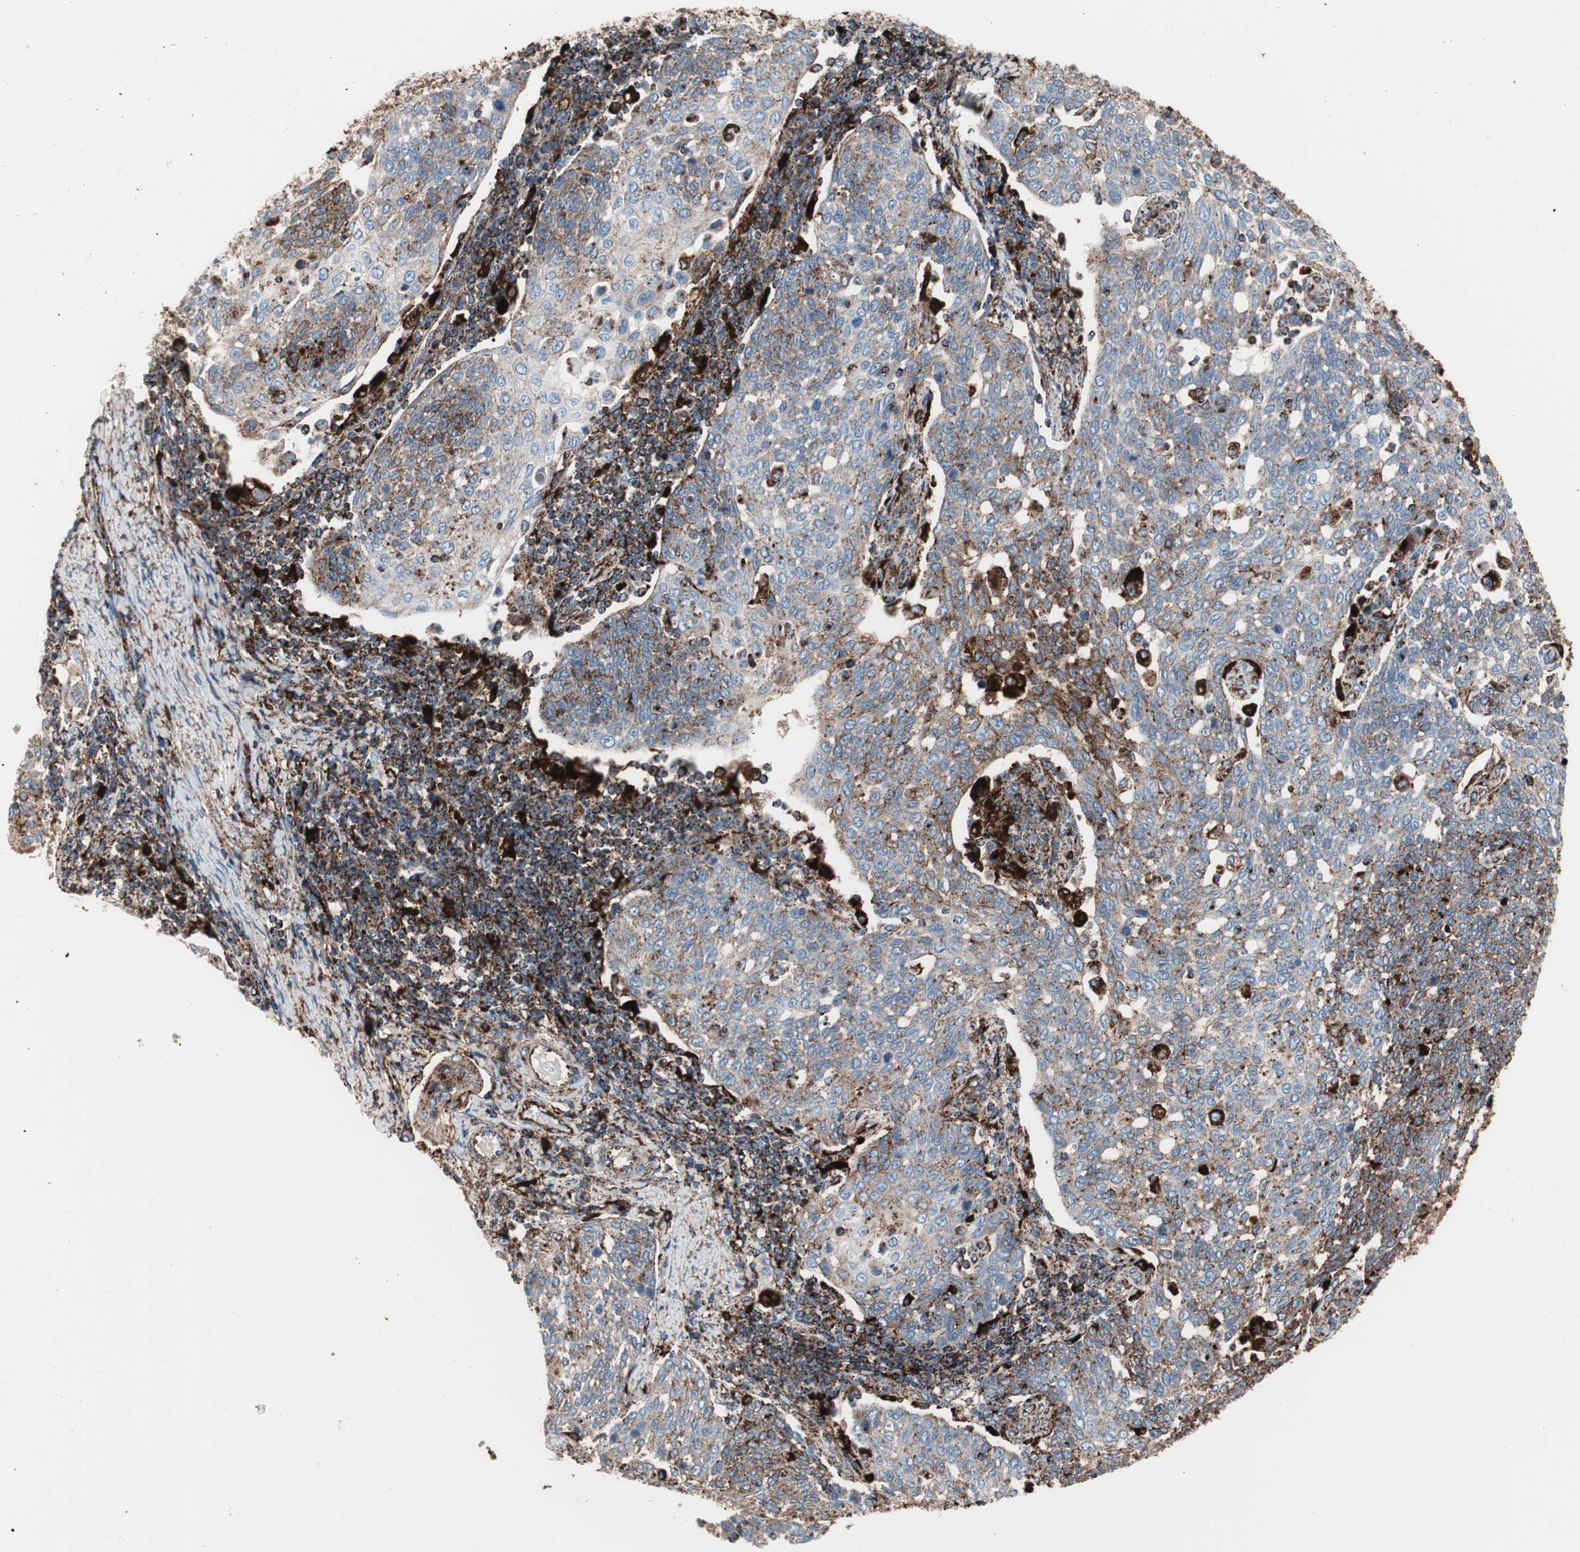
{"staining": {"intensity": "moderate", "quantity": ">75%", "location": "cytoplasmic/membranous"}, "tissue": "cervical cancer", "cell_type": "Tumor cells", "image_type": "cancer", "snomed": [{"axis": "morphology", "description": "Squamous cell carcinoma, NOS"}, {"axis": "topography", "description": "Cervix"}], "caption": "The image shows staining of cervical cancer, revealing moderate cytoplasmic/membranous protein staining (brown color) within tumor cells.", "gene": "LAMP1", "patient": {"sex": "female", "age": 34}}